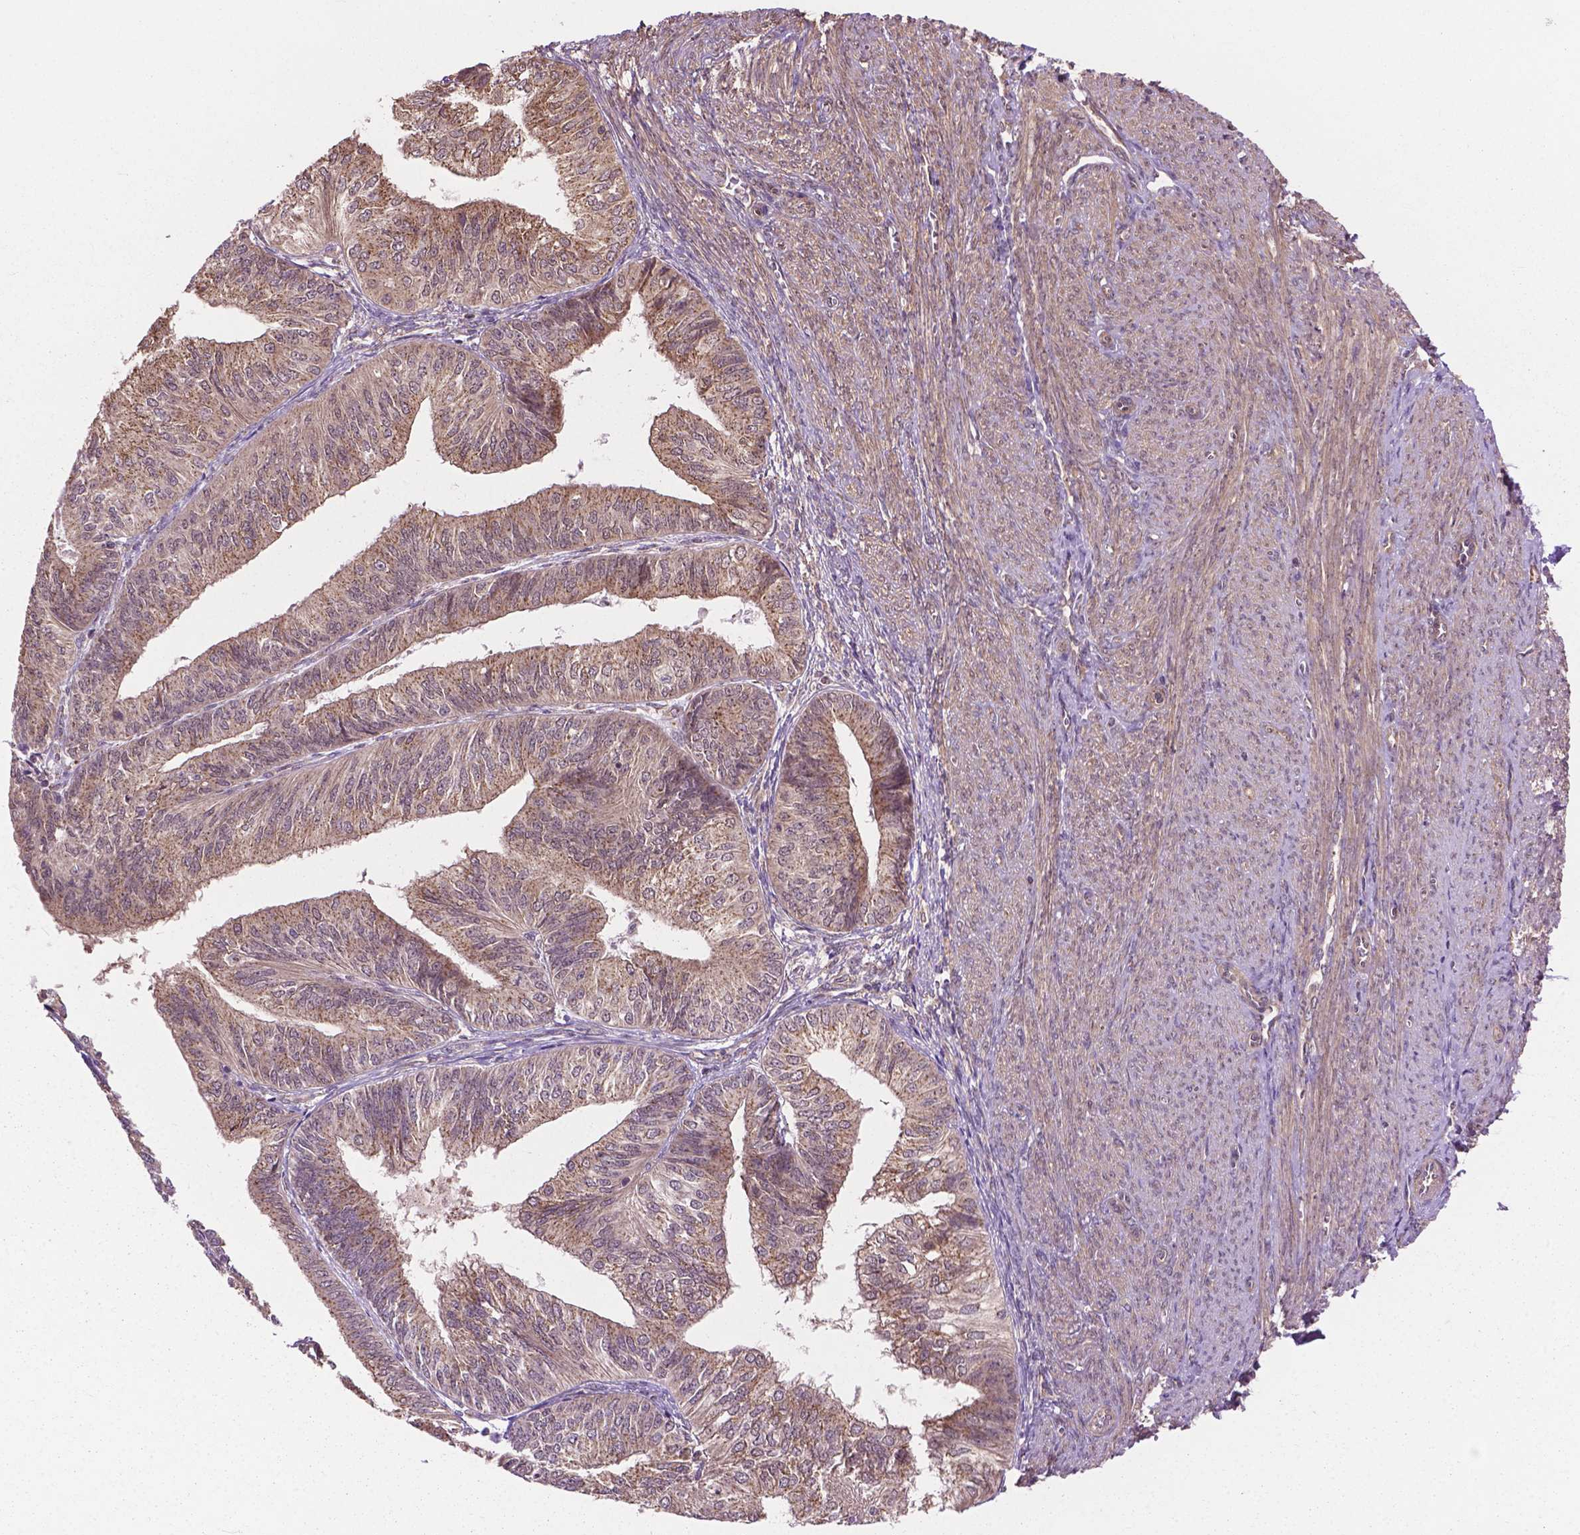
{"staining": {"intensity": "weak", "quantity": ">75%", "location": "cytoplasmic/membranous"}, "tissue": "endometrial cancer", "cell_type": "Tumor cells", "image_type": "cancer", "snomed": [{"axis": "morphology", "description": "Adenocarcinoma, NOS"}, {"axis": "topography", "description": "Endometrium"}], "caption": "A brown stain shows weak cytoplasmic/membranous staining of a protein in human endometrial cancer tumor cells. (DAB (3,3'-diaminobenzidine) = brown stain, brightfield microscopy at high magnification).", "gene": "PPP1CB", "patient": {"sex": "female", "age": 58}}